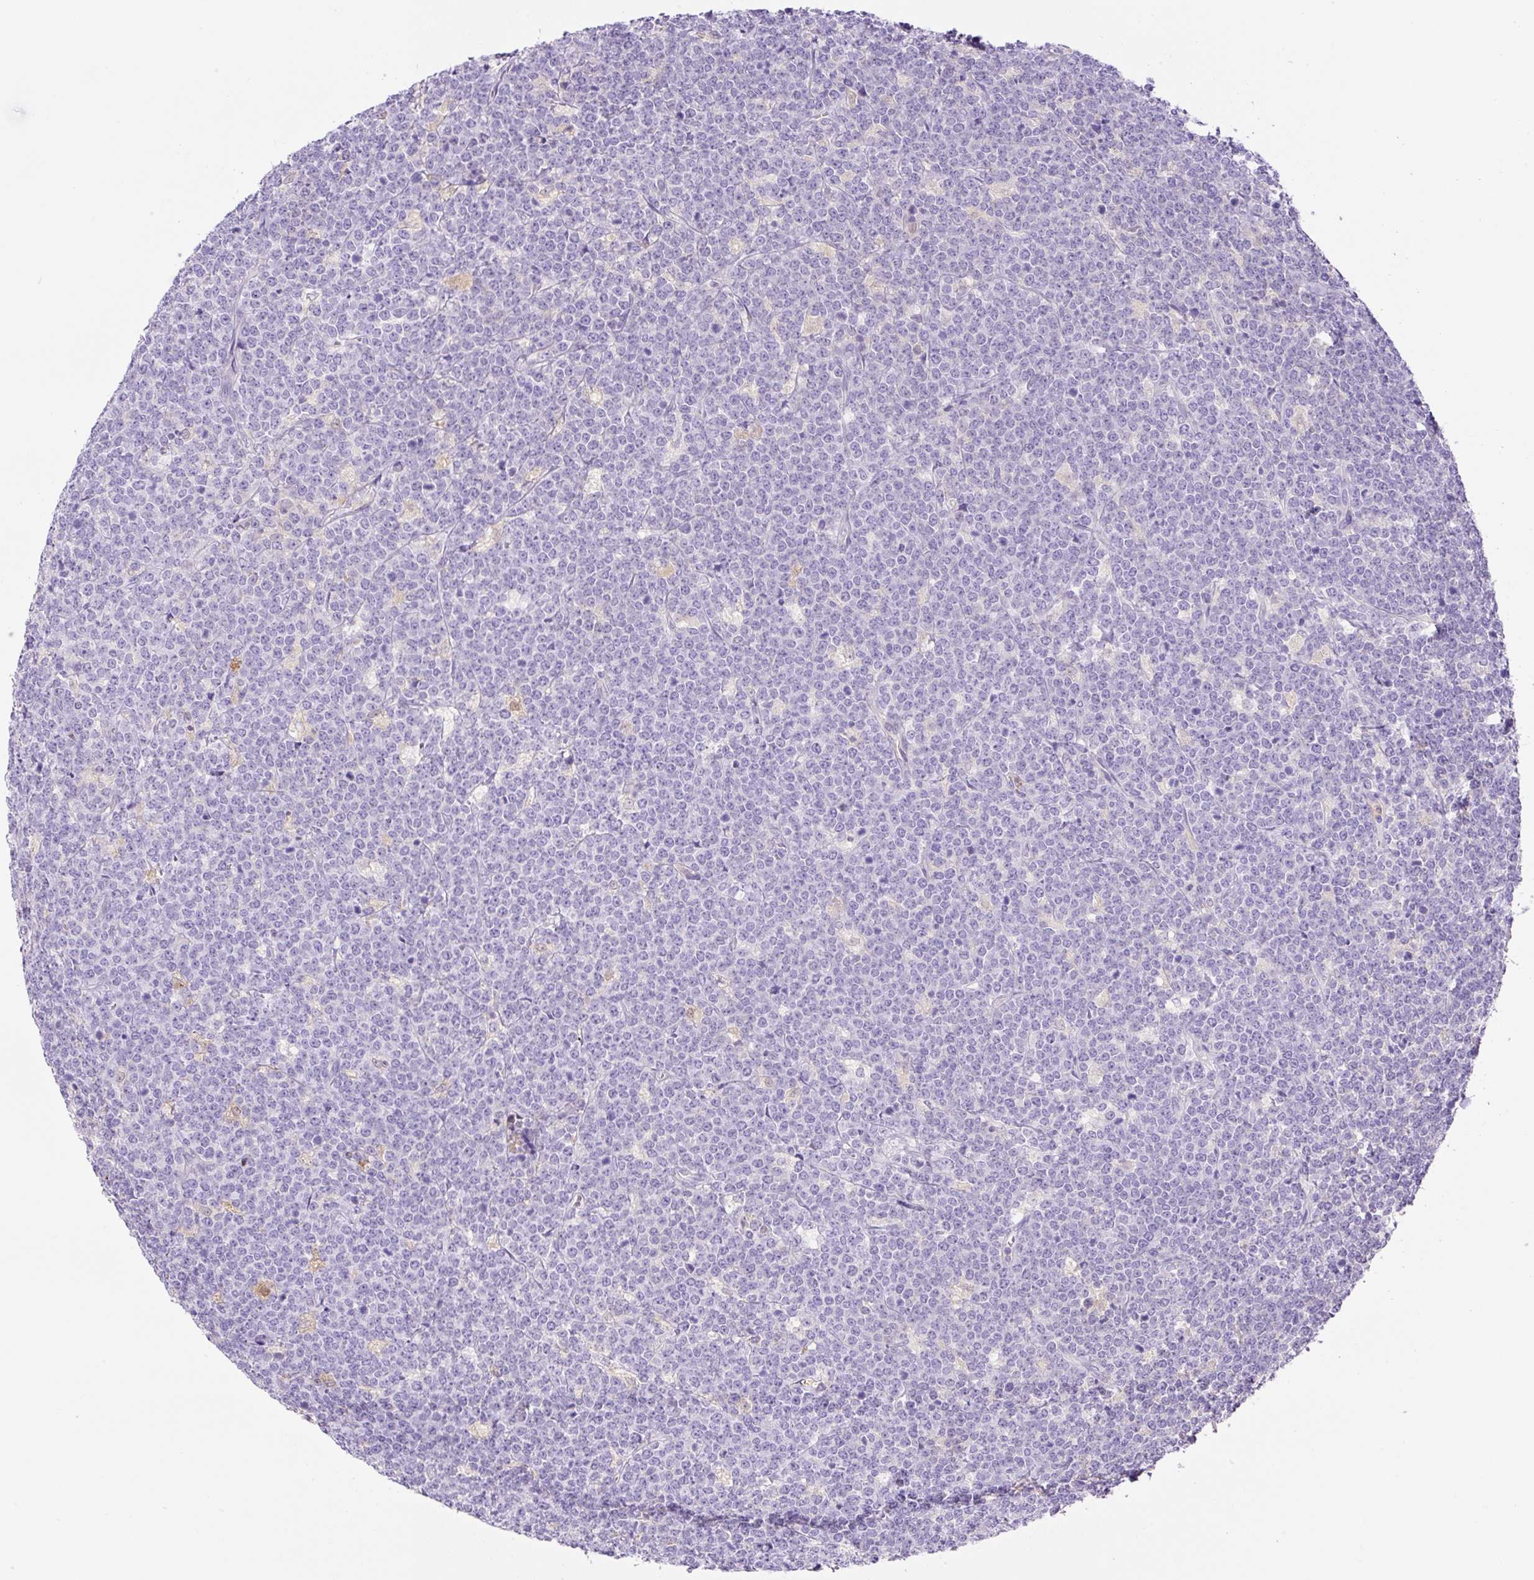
{"staining": {"intensity": "negative", "quantity": "none", "location": "none"}, "tissue": "lymphoma", "cell_type": "Tumor cells", "image_type": "cancer", "snomed": [{"axis": "morphology", "description": "Malignant lymphoma, non-Hodgkin's type, High grade"}, {"axis": "topography", "description": "Small intestine"}, {"axis": "topography", "description": "Colon"}], "caption": "An immunohistochemistry (IHC) photomicrograph of high-grade malignant lymphoma, non-Hodgkin's type is shown. There is no staining in tumor cells of high-grade malignant lymphoma, non-Hodgkin's type. (DAB immunohistochemistry visualized using brightfield microscopy, high magnification).", "gene": "TDRD15", "patient": {"sex": "male", "age": 8}}